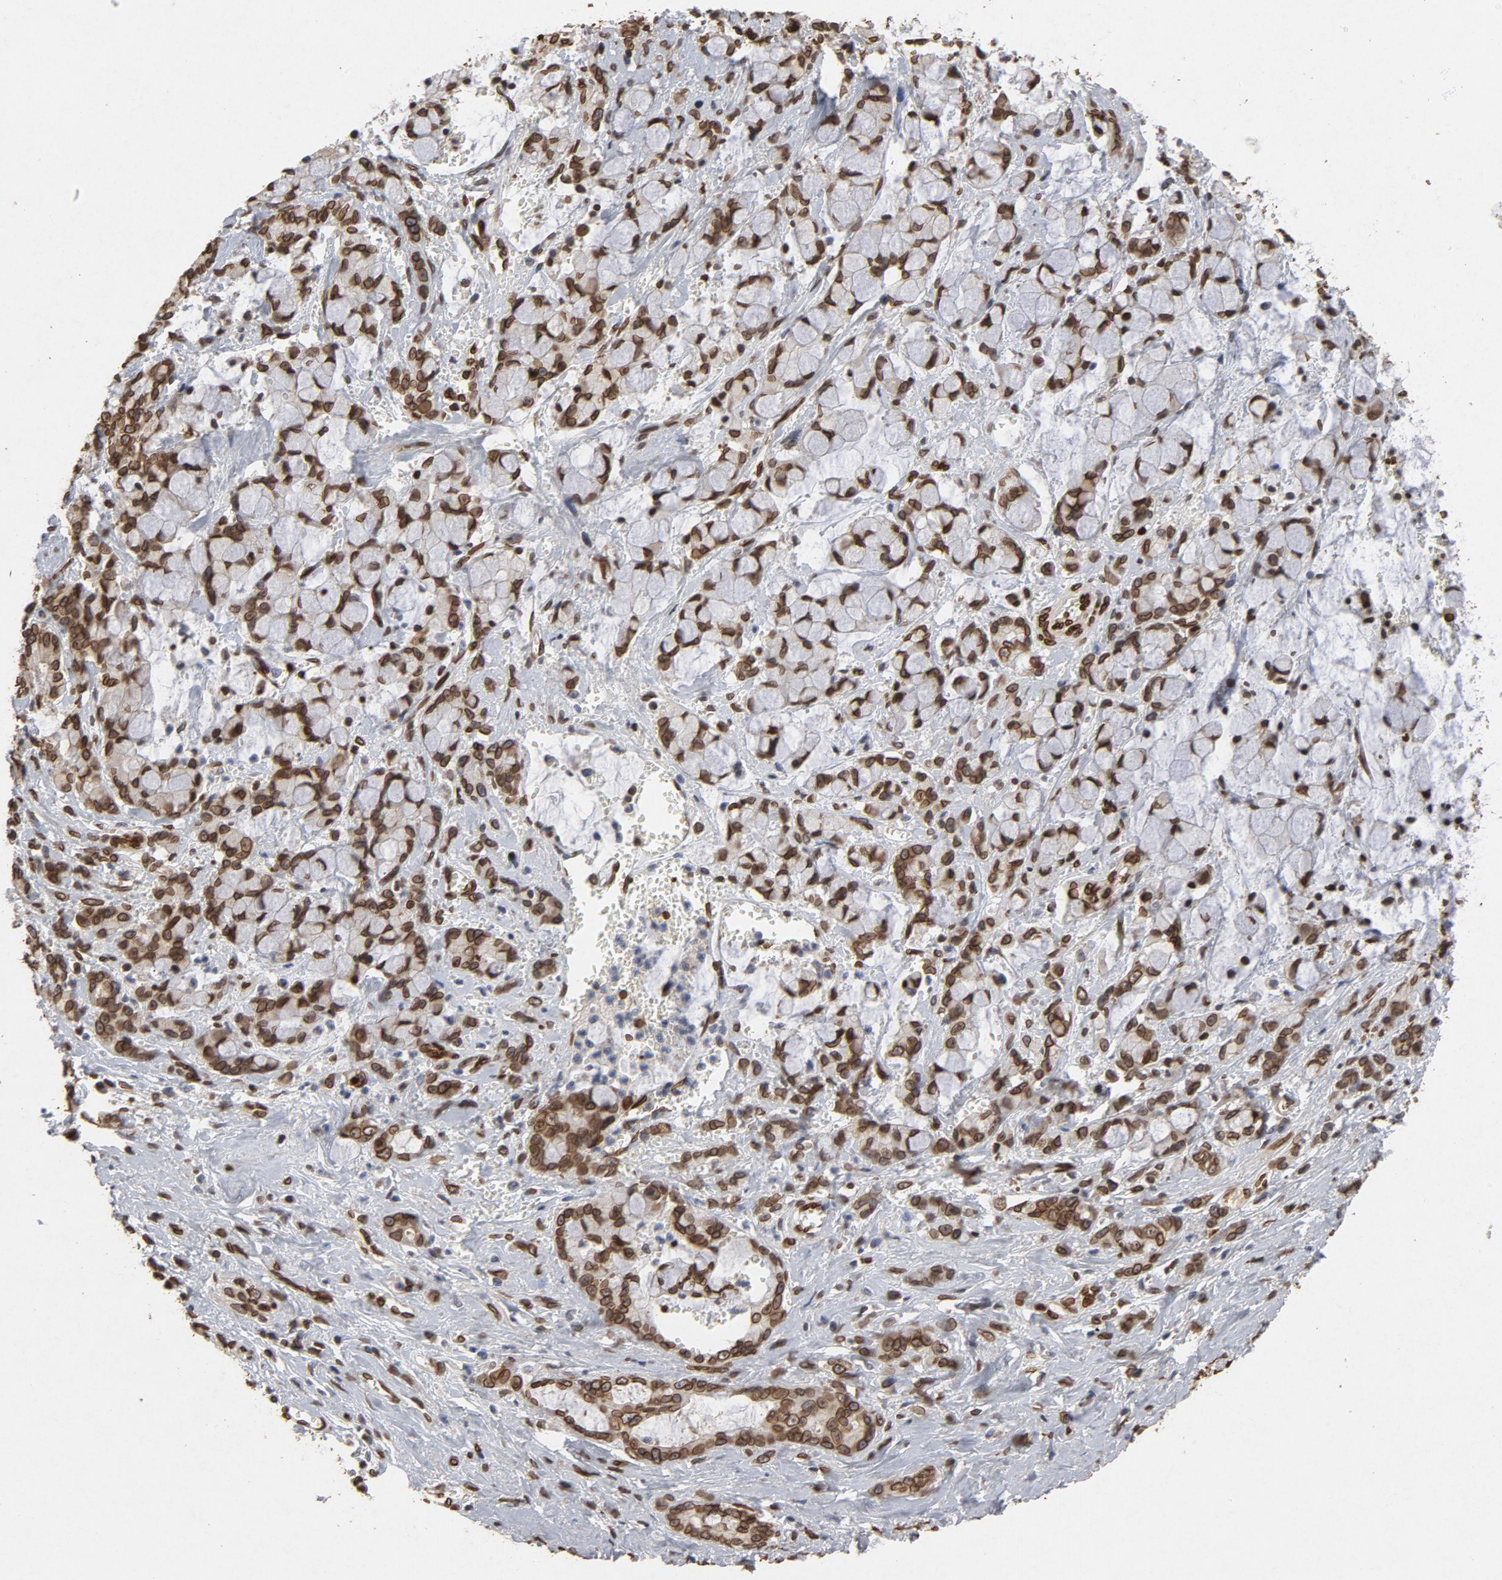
{"staining": {"intensity": "strong", "quantity": ">75%", "location": "cytoplasmic/membranous,nuclear"}, "tissue": "pancreatic cancer", "cell_type": "Tumor cells", "image_type": "cancer", "snomed": [{"axis": "morphology", "description": "Adenocarcinoma, NOS"}, {"axis": "topography", "description": "Pancreas"}], "caption": "Adenocarcinoma (pancreatic) stained with a brown dye displays strong cytoplasmic/membranous and nuclear positive positivity in about >75% of tumor cells.", "gene": "LMNA", "patient": {"sex": "female", "age": 73}}